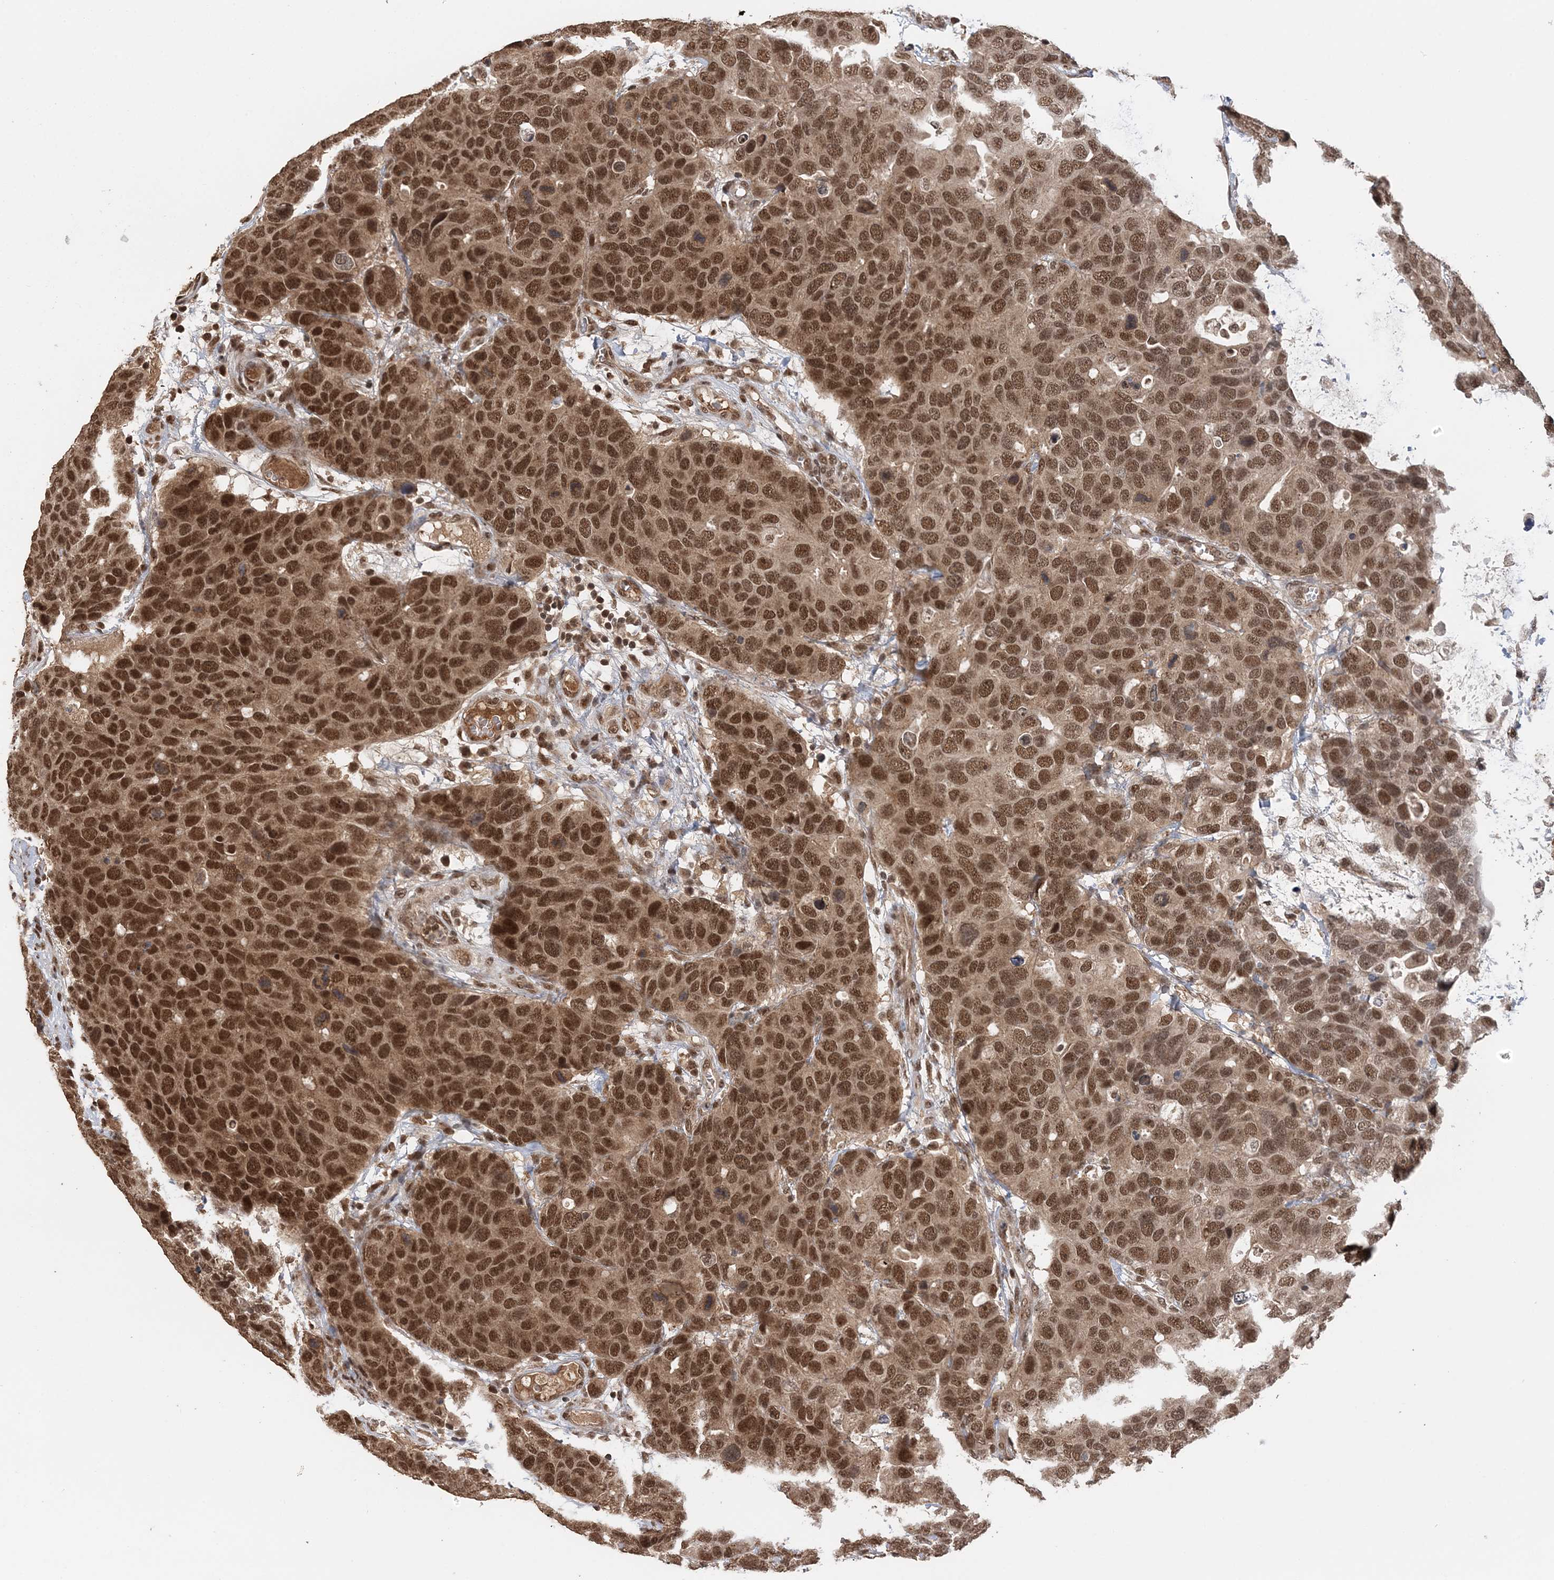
{"staining": {"intensity": "strong", "quantity": ">75%", "location": "cytoplasmic/membranous,nuclear"}, "tissue": "breast cancer", "cell_type": "Tumor cells", "image_type": "cancer", "snomed": [{"axis": "morphology", "description": "Duct carcinoma"}, {"axis": "topography", "description": "Breast"}], "caption": "Immunohistochemical staining of intraductal carcinoma (breast) displays high levels of strong cytoplasmic/membranous and nuclear protein positivity in approximately >75% of tumor cells. (IHC, brightfield microscopy, high magnification).", "gene": "TSHZ2", "patient": {"sex": "female", "age": 83}}